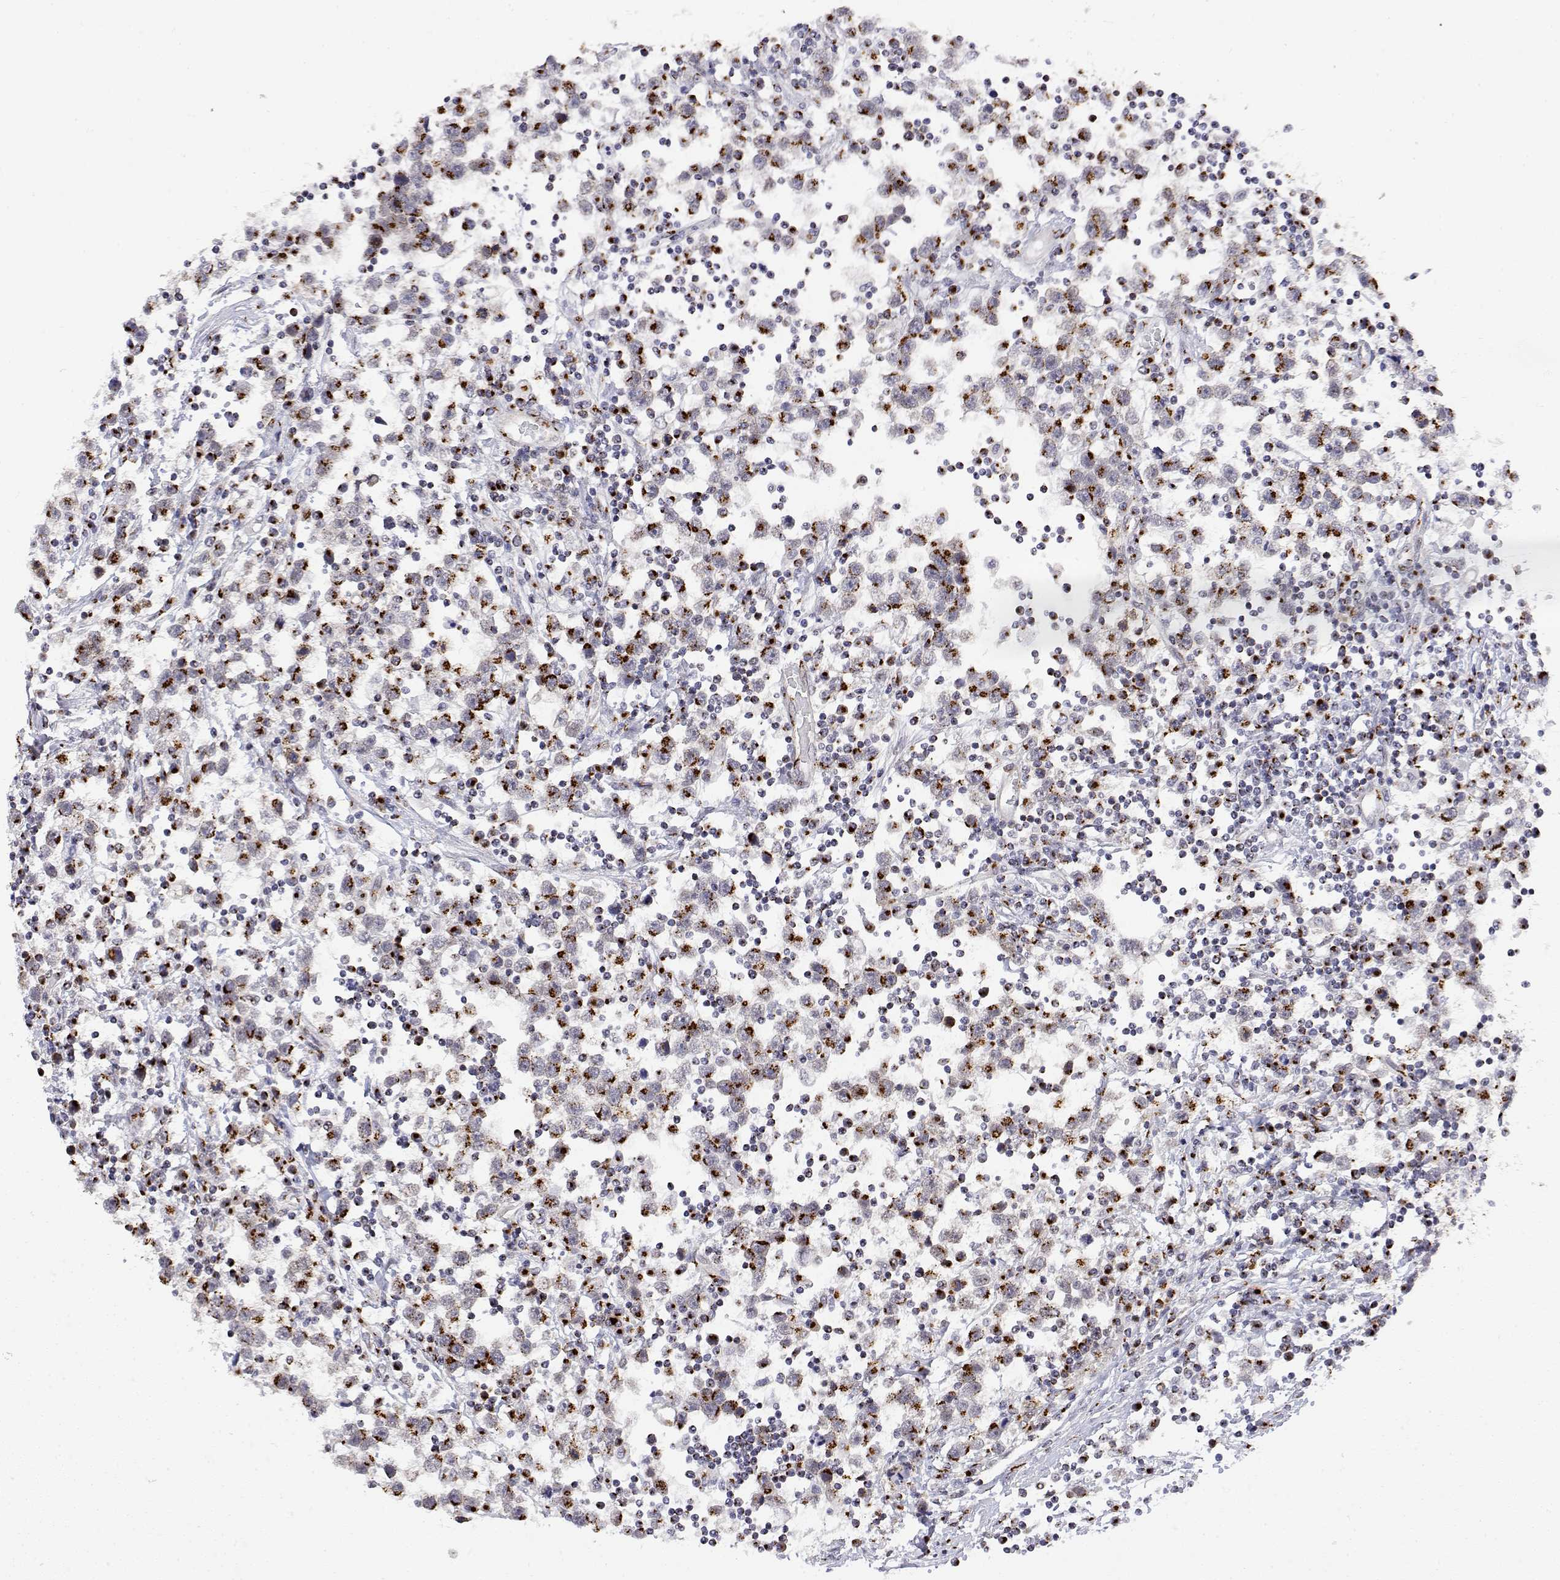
{"staining": {"intensity": "strong", "quantity": "25%-75%", "location": "cytoplasmic/membranous"}, "tissue": "testis cancer", "cell_type": "Tumor cells", "image_type": "cancer", "snomed": [{"axis": "morphology", "description": "Seminoma, NOS"}, {"axis": "topography", "description": "Testis"}], "caption": "Testis cancer stained with a protein marker demonstrates strong staining in tumor cells.", "gene": "YIPF3", "patient": {"sex": "male", "age": 34}}